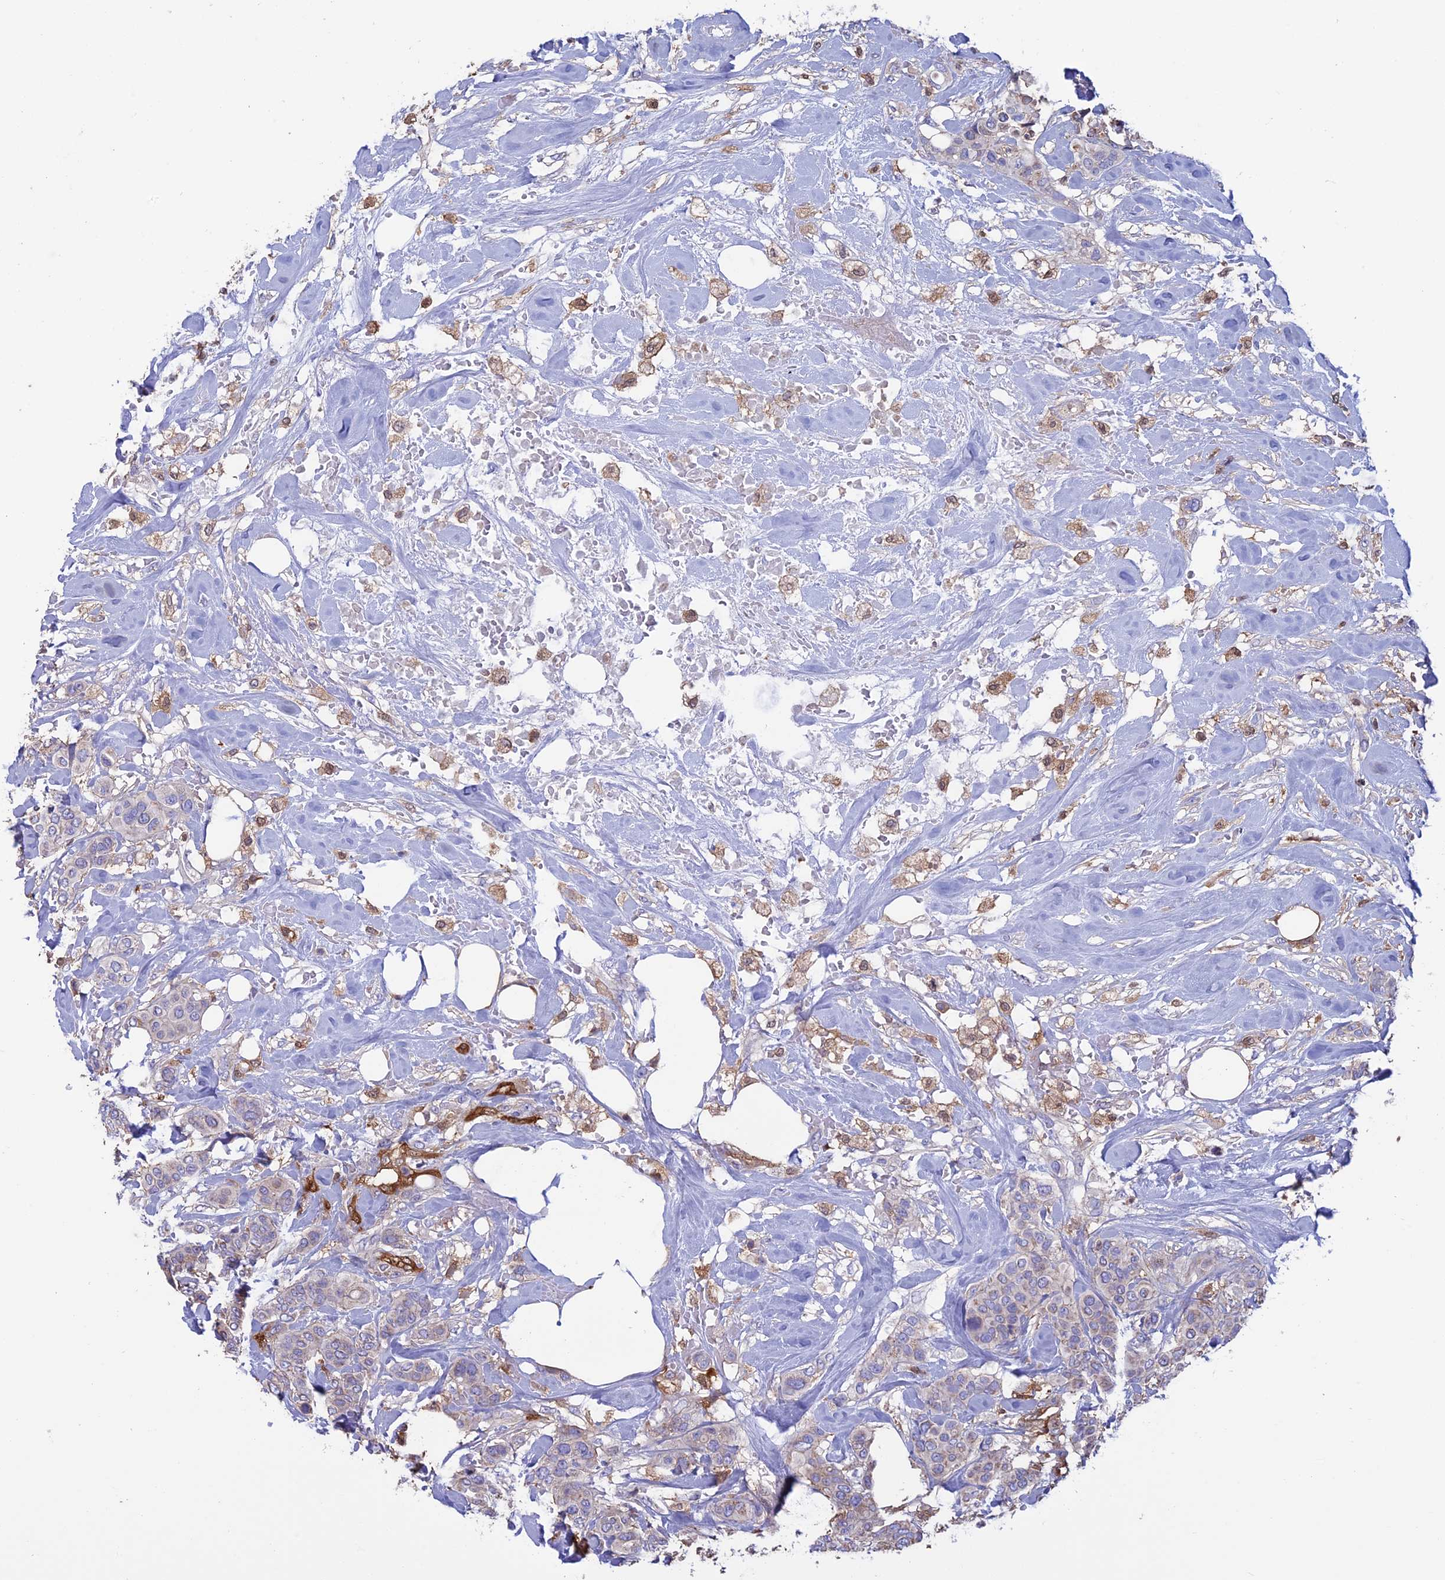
{"staining": {"intensity": "negative", "quantity": "none", "location": "none"}, "tissue": "breast cancer", "cell_type": "Tumor cells", "image_type": "cancer", "snomed": [{"axis": "morphology", "description": "Lobular carcinoma"}, {"axis": "topography", "description": "Breast"}], "caption": "Micrograph shows no significant protein positivity in tumor cells of breast lobular carcinoma.", "gene": "ARHGAP18", "patient": {"sex": "female", "age": 51}}